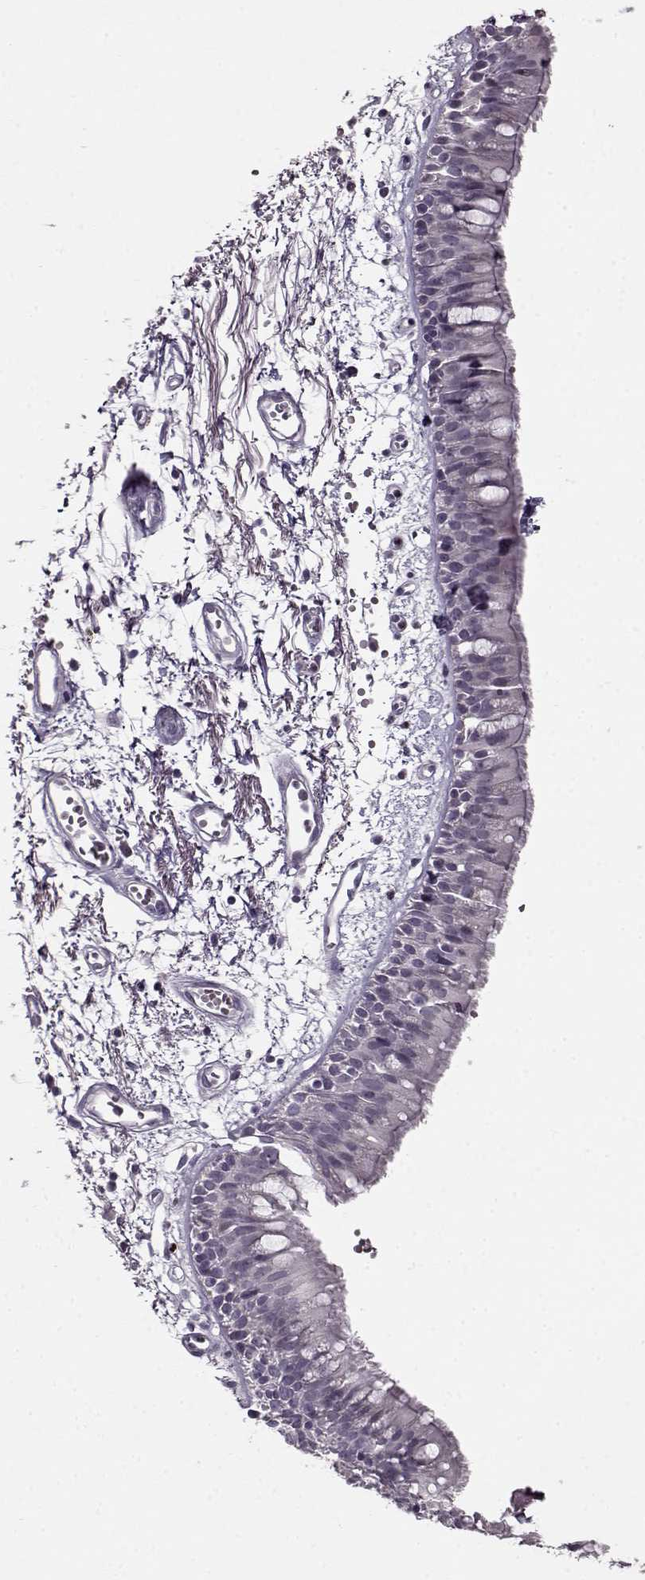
{"staining": {"intensity": "negative", "quantity": "none", "location": "none"}, "tissue": "bronchus", "cell_type": "Respiratory epithelial cells", "image_type": "normal", "snomed": [{"axis": "morphology", "description": "Normal tissue, NOS"}, {"axis": "morphology", "description": "Squamous cell carcinoma, NOS"}, {"axis": "topography", "description": "Cartilage tissue"}, {"axis": "topography", "description": "Bronchus"}, {"axis": "topography", "description": "Lung"}], "caption": "Protein analysis of unremarkable bronchus reveals no significant staining in respiratory epithelial cells. Nuclei are stained in blue.", "gene": "RP1L1", "patient": {"sex": "male", "age": 66}}